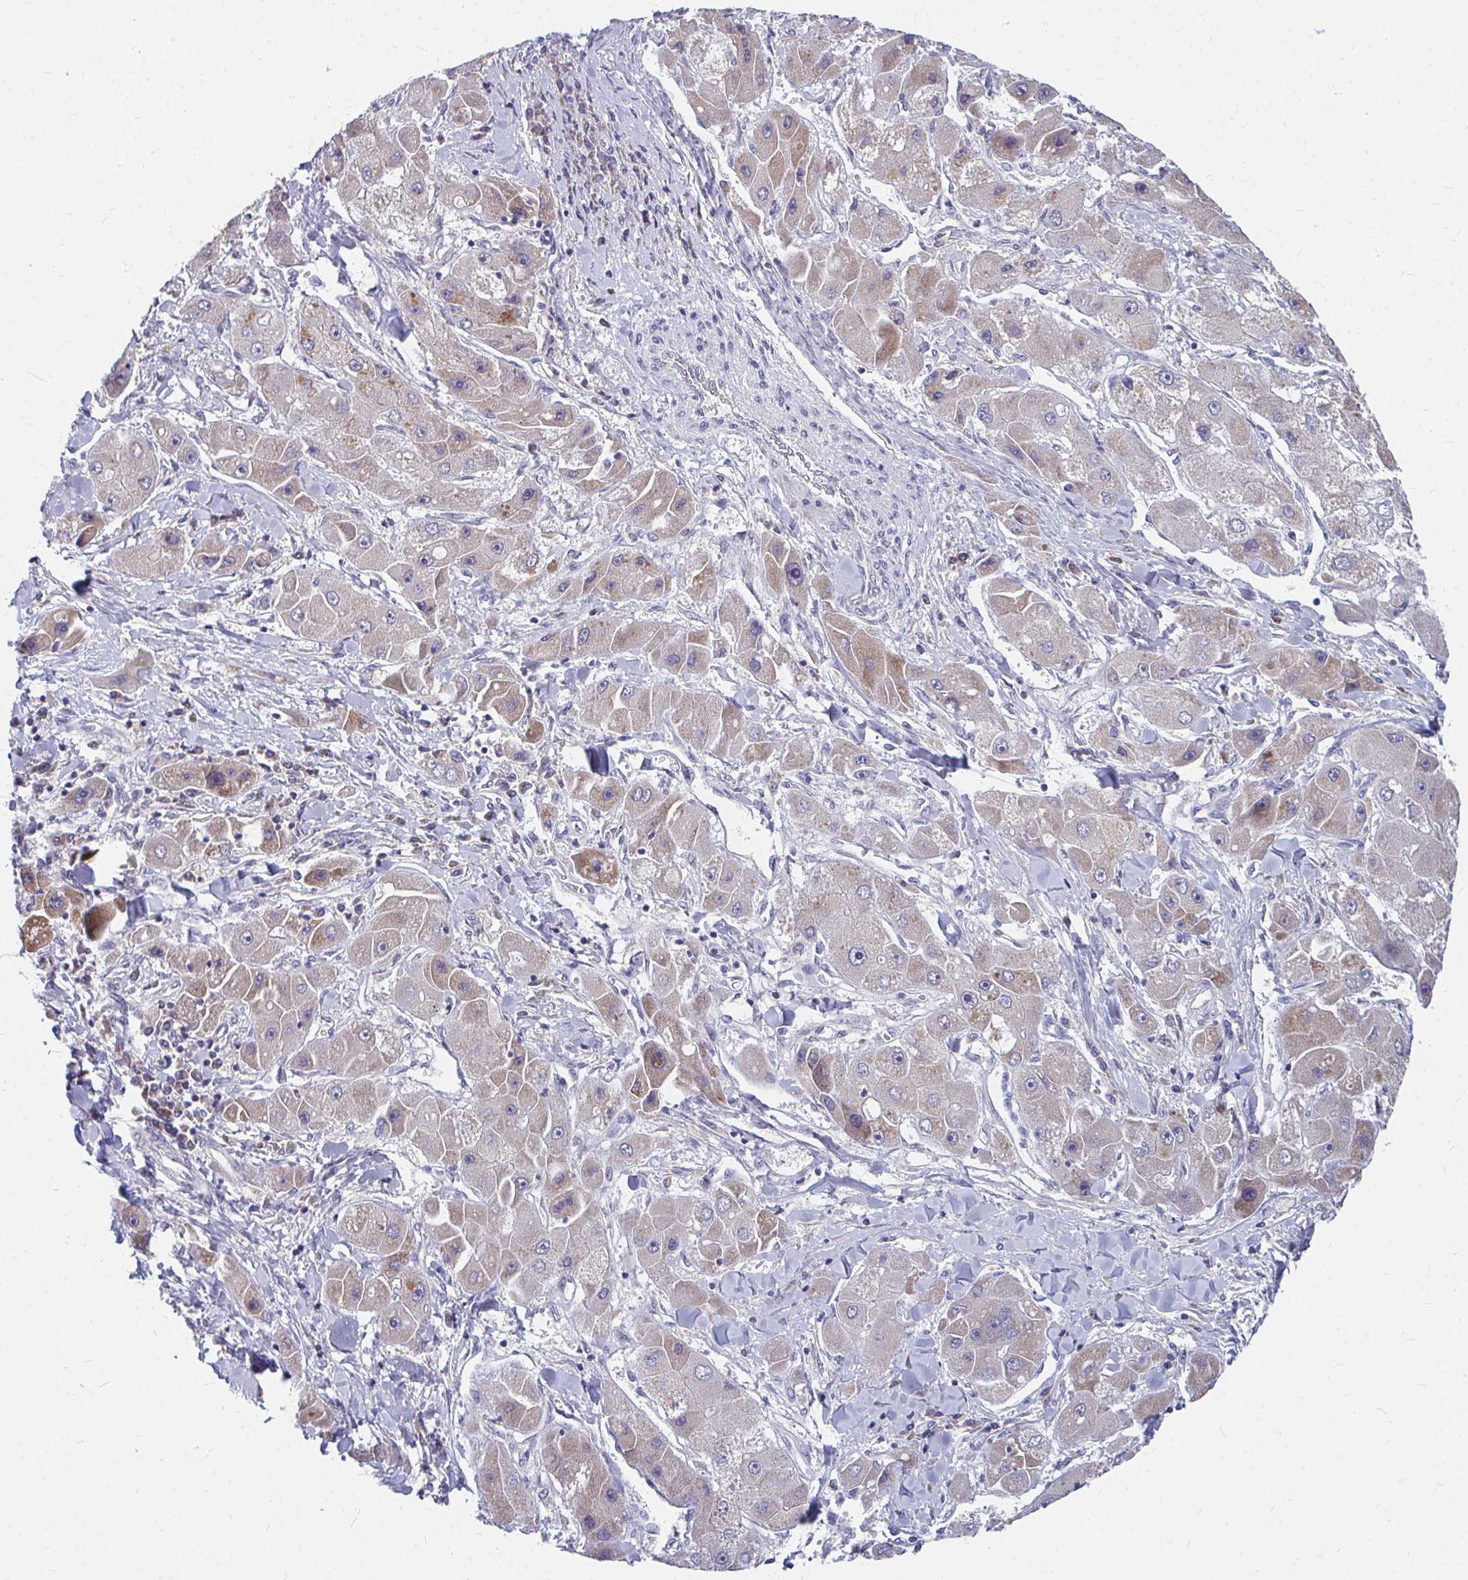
{"staining": {"intensity": "moderate", "quantity": "<25%", "location": "cytoplasmic/membranous"}, "tissue": "liver cancer", "cell_type": "Tumor cells", "image_type": "cancer", "snomed": [{"axis": "morphology", "description": "Carcinoma, Hepatocellular, NOS"}, {"axis": "topography", "description": "Liver"}], "caption": "Liver cancer was stained to show a protein in brown. There is low levels of moderate cytoplasmic/membranous staining in approximately <25% of tumor cells.", "gene": "PEX3", "patient": {"sex": "male", "age": 24}}